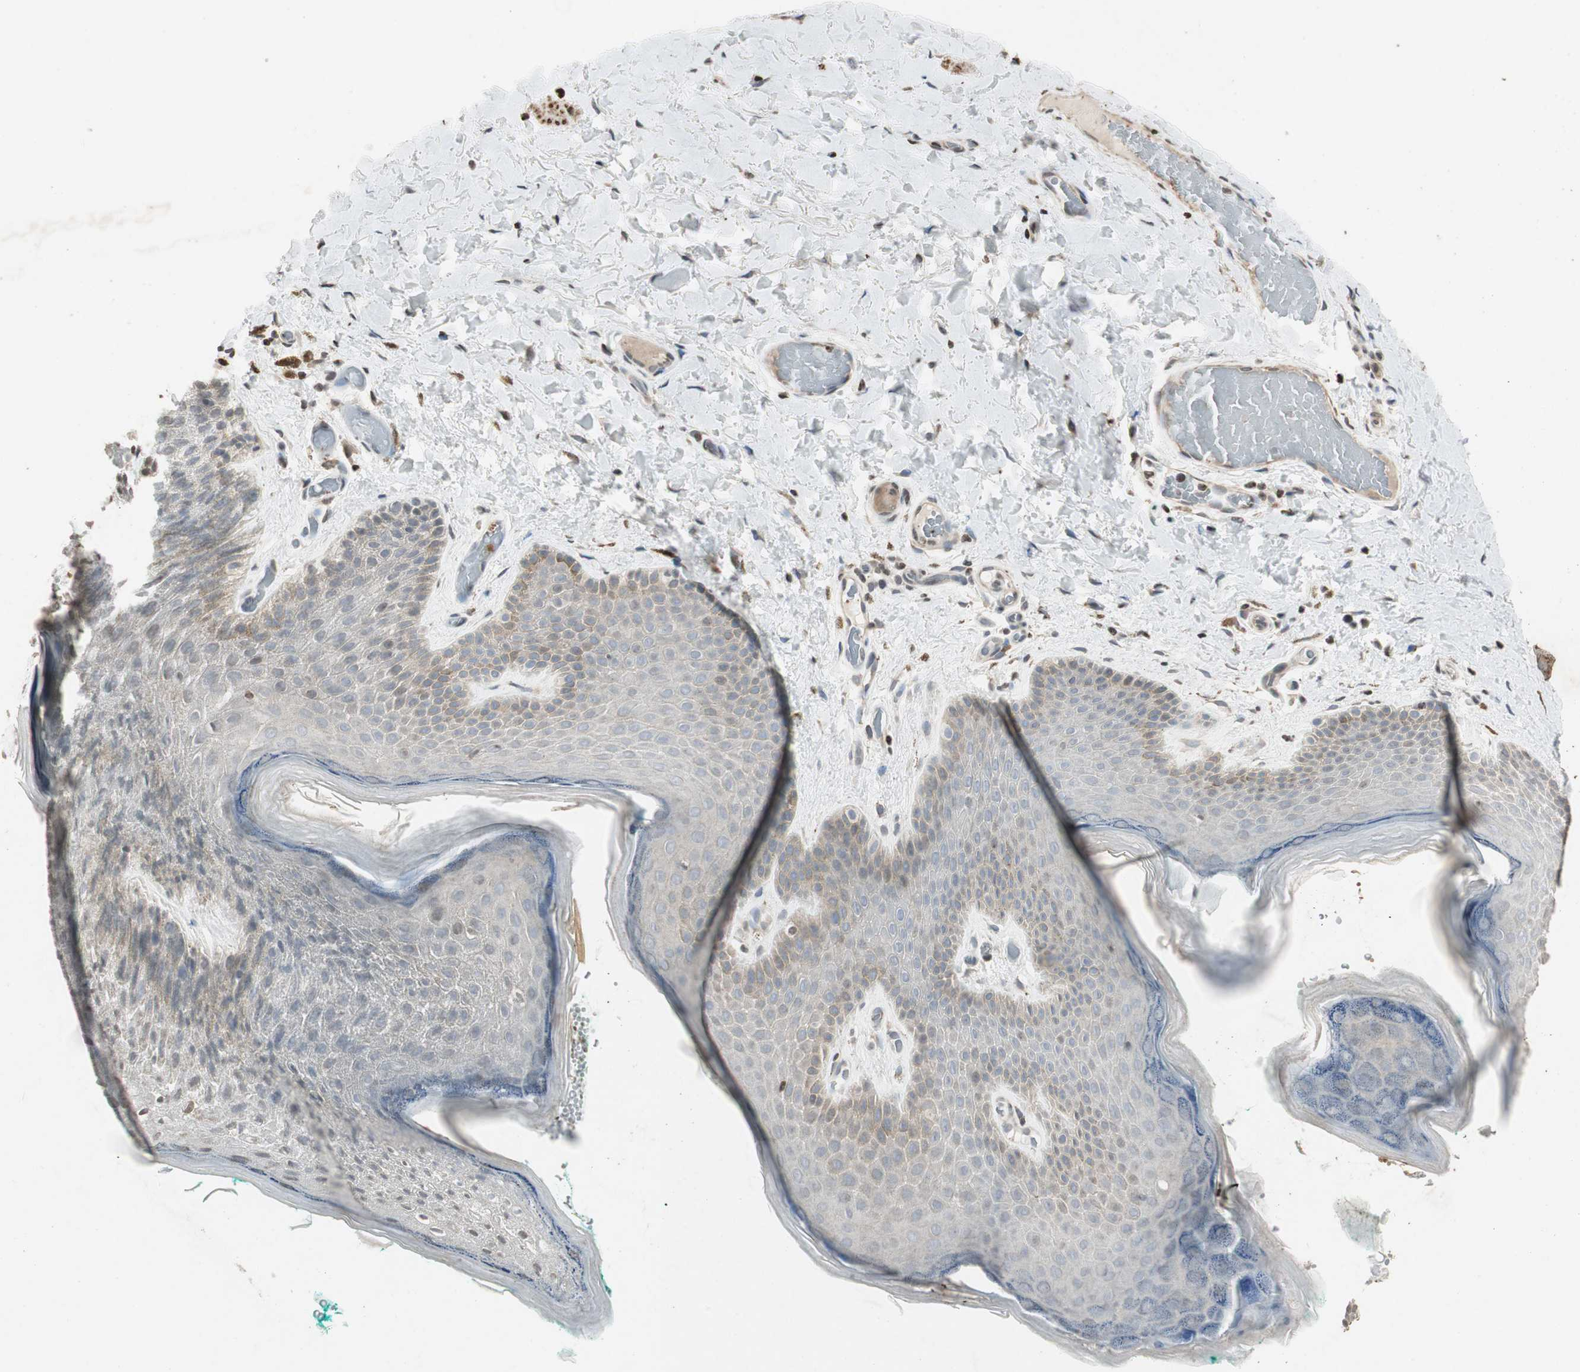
{"staining": {"intensity": "weak", "quantity": "<25%", "location": "cytoplasmic/membranous"}, "tissue": "skin", "cell_type": "Epidermal cells", "image_type": "normal", "snomed": [{"axis": "morphology", "description": "Normal tissue, NOS"}, {"axis": "topography", "description": "Anal"}], "caption": "IHC histopathology image of benign human skin stained for a protein (brown), which shows no positivity in epidermal cells.", "gene": "PRKG1", "patient": {"sex": "male", "age": 74}}